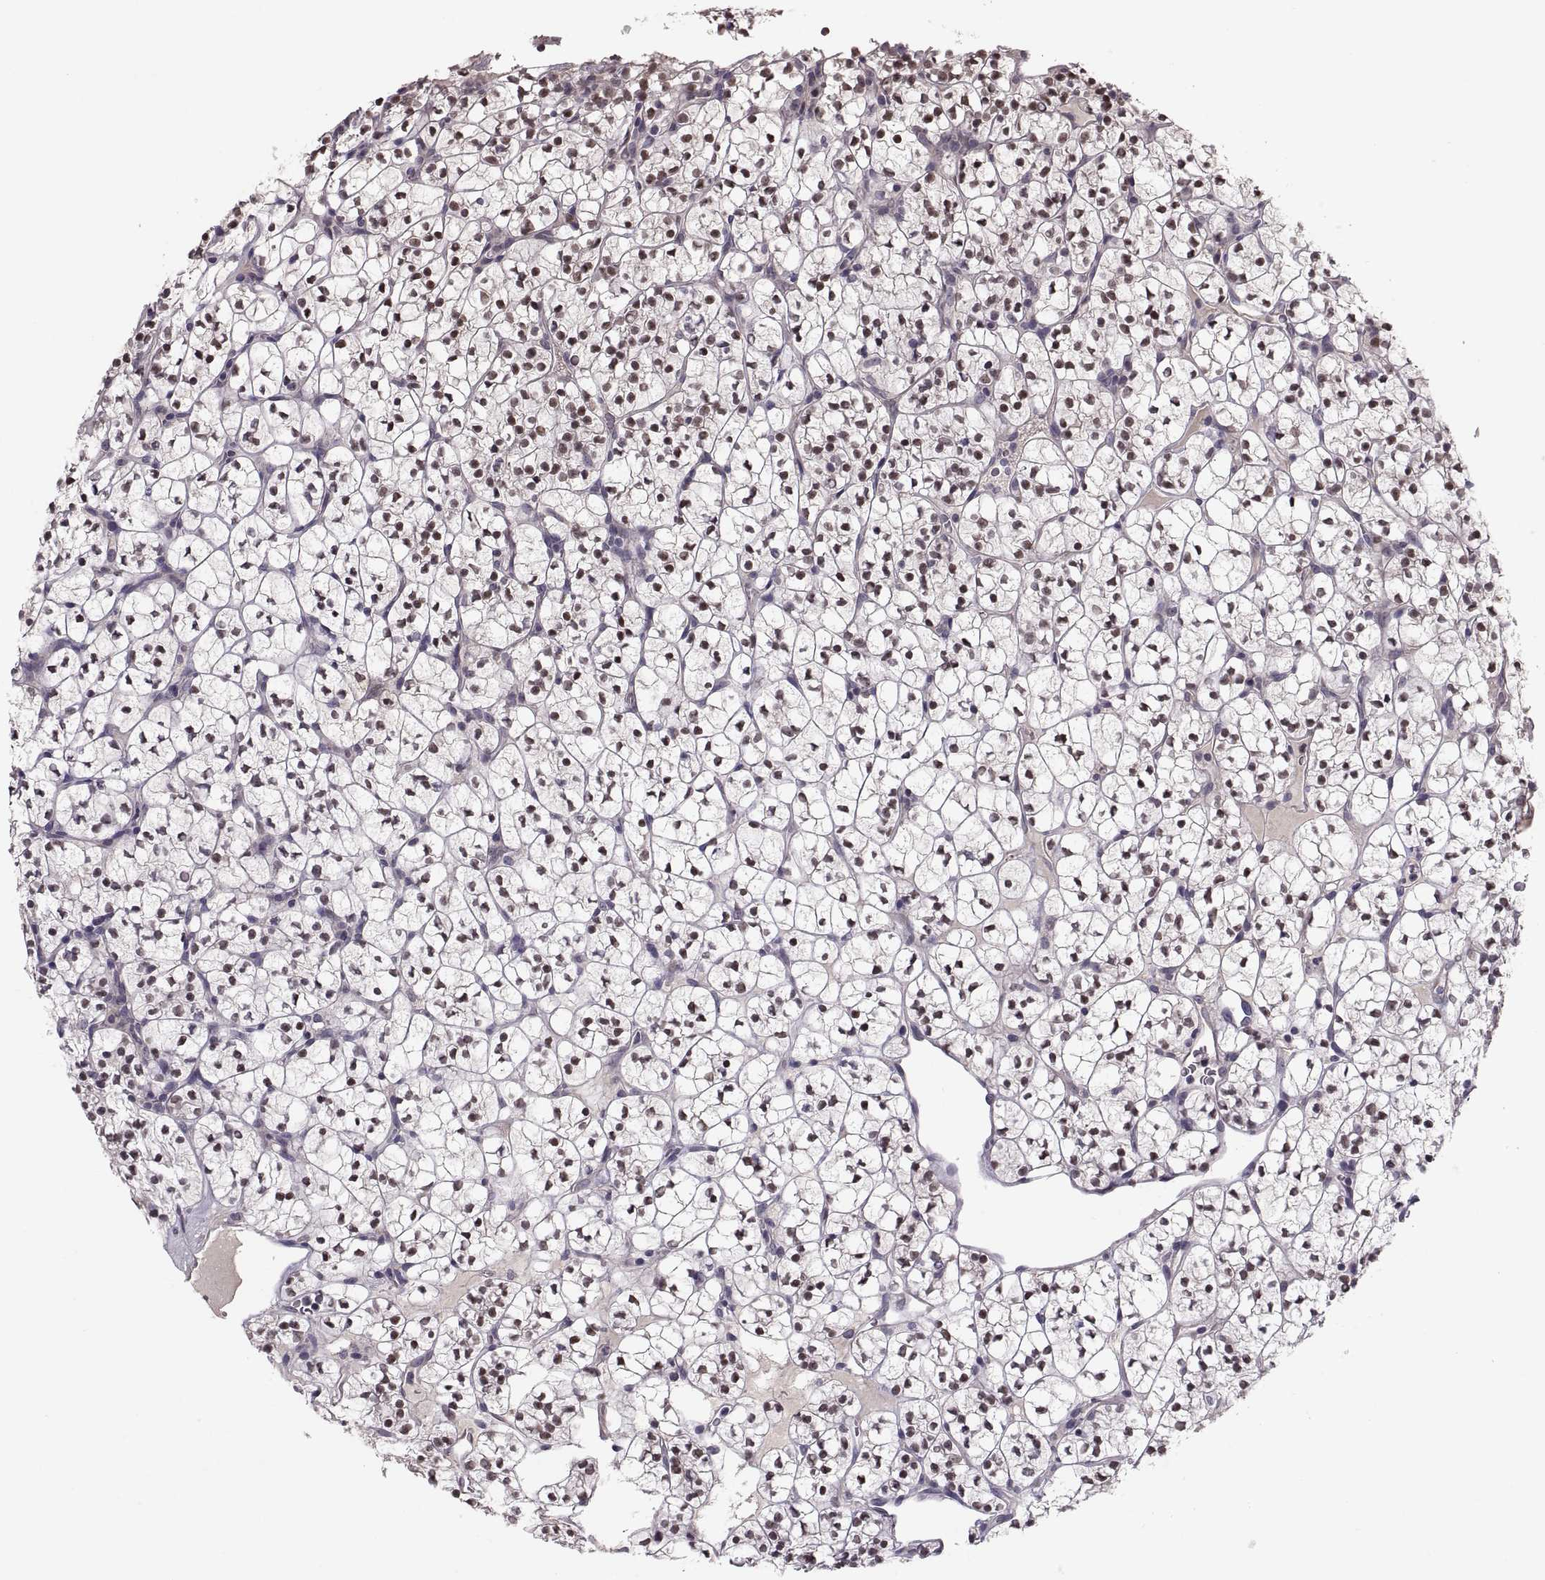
{"staining": {"intensity": "moderate", "quantity": ">75%", "location": "nuclear"}, "tissue": "renal cancer", "cell_type": "Tumor cells", "image_type": "cancer", "snomed": [{"axis": "morphology", "description": "Adenocarcinoma, NOS"}, {"axis": "topography", "description": "Kidney"}], "caption": "Immunohistochemical staining of human renal cancer (adenocarcinoma) exhibits medium levels of moderate nuclear expression in about >75% of tumor cells.", "gene": "PAX2", "patient": {"sex": "female", "age": 89}}